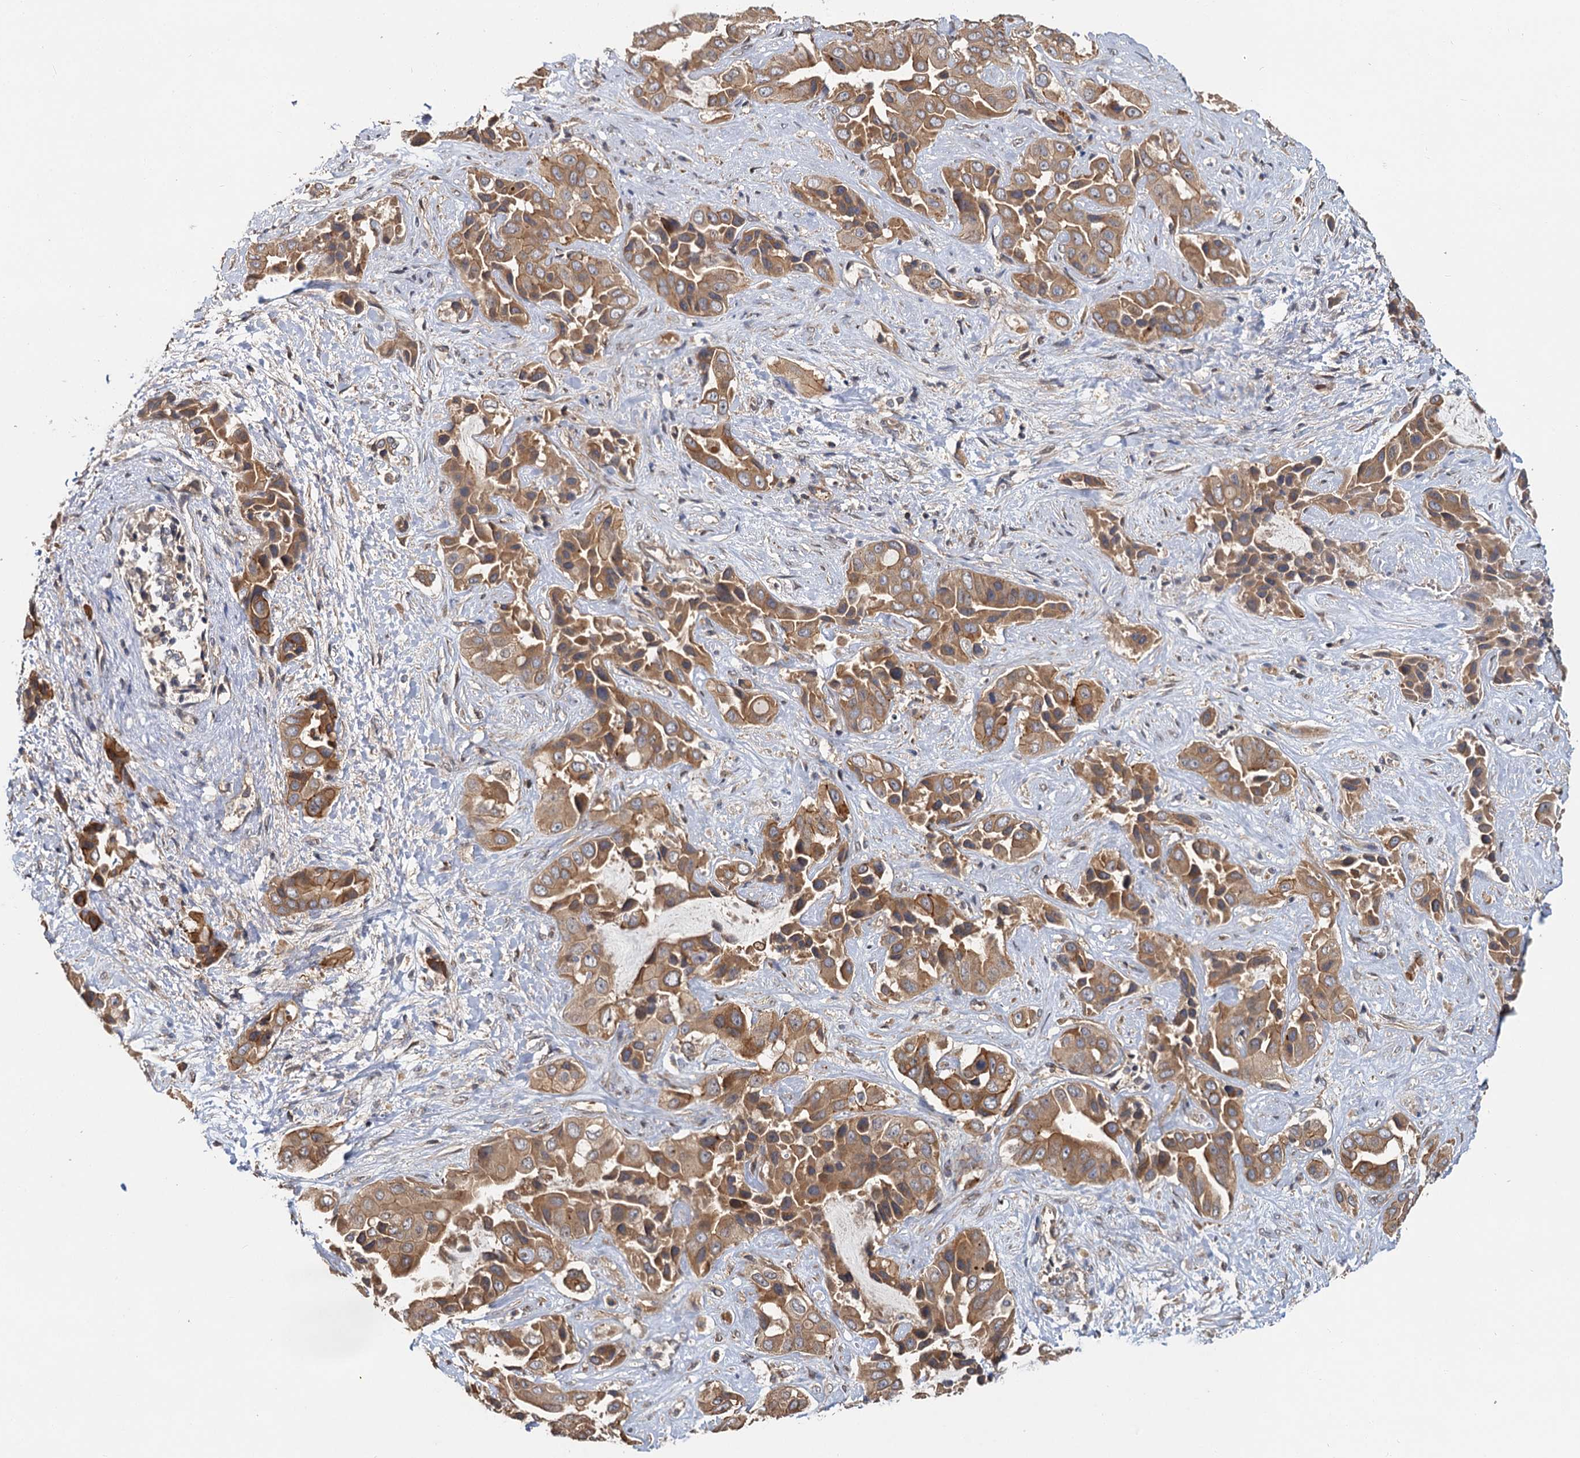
{"staining": {"intensity": "moderate", "quantity": ">75%", "location": "cytoplasmic/membranous"}, "tissue": "liver cancer", "cell_type": "Tumor cells", "image_type": "cancer", "snomed": [{"axis": "morphology", "description": "Cholangiocarcinoma"}, {"axis": "topography", "description": "Liver"}], "caption": "Immunohistochemical staining of human cholangiocarcinoma (liver) shows medium levels of moderate cytoplasmic/membranous staining in about >75% of tumor cells.", "gene": "ZNF324", "patient": {"sex": "female", "age": 52}}